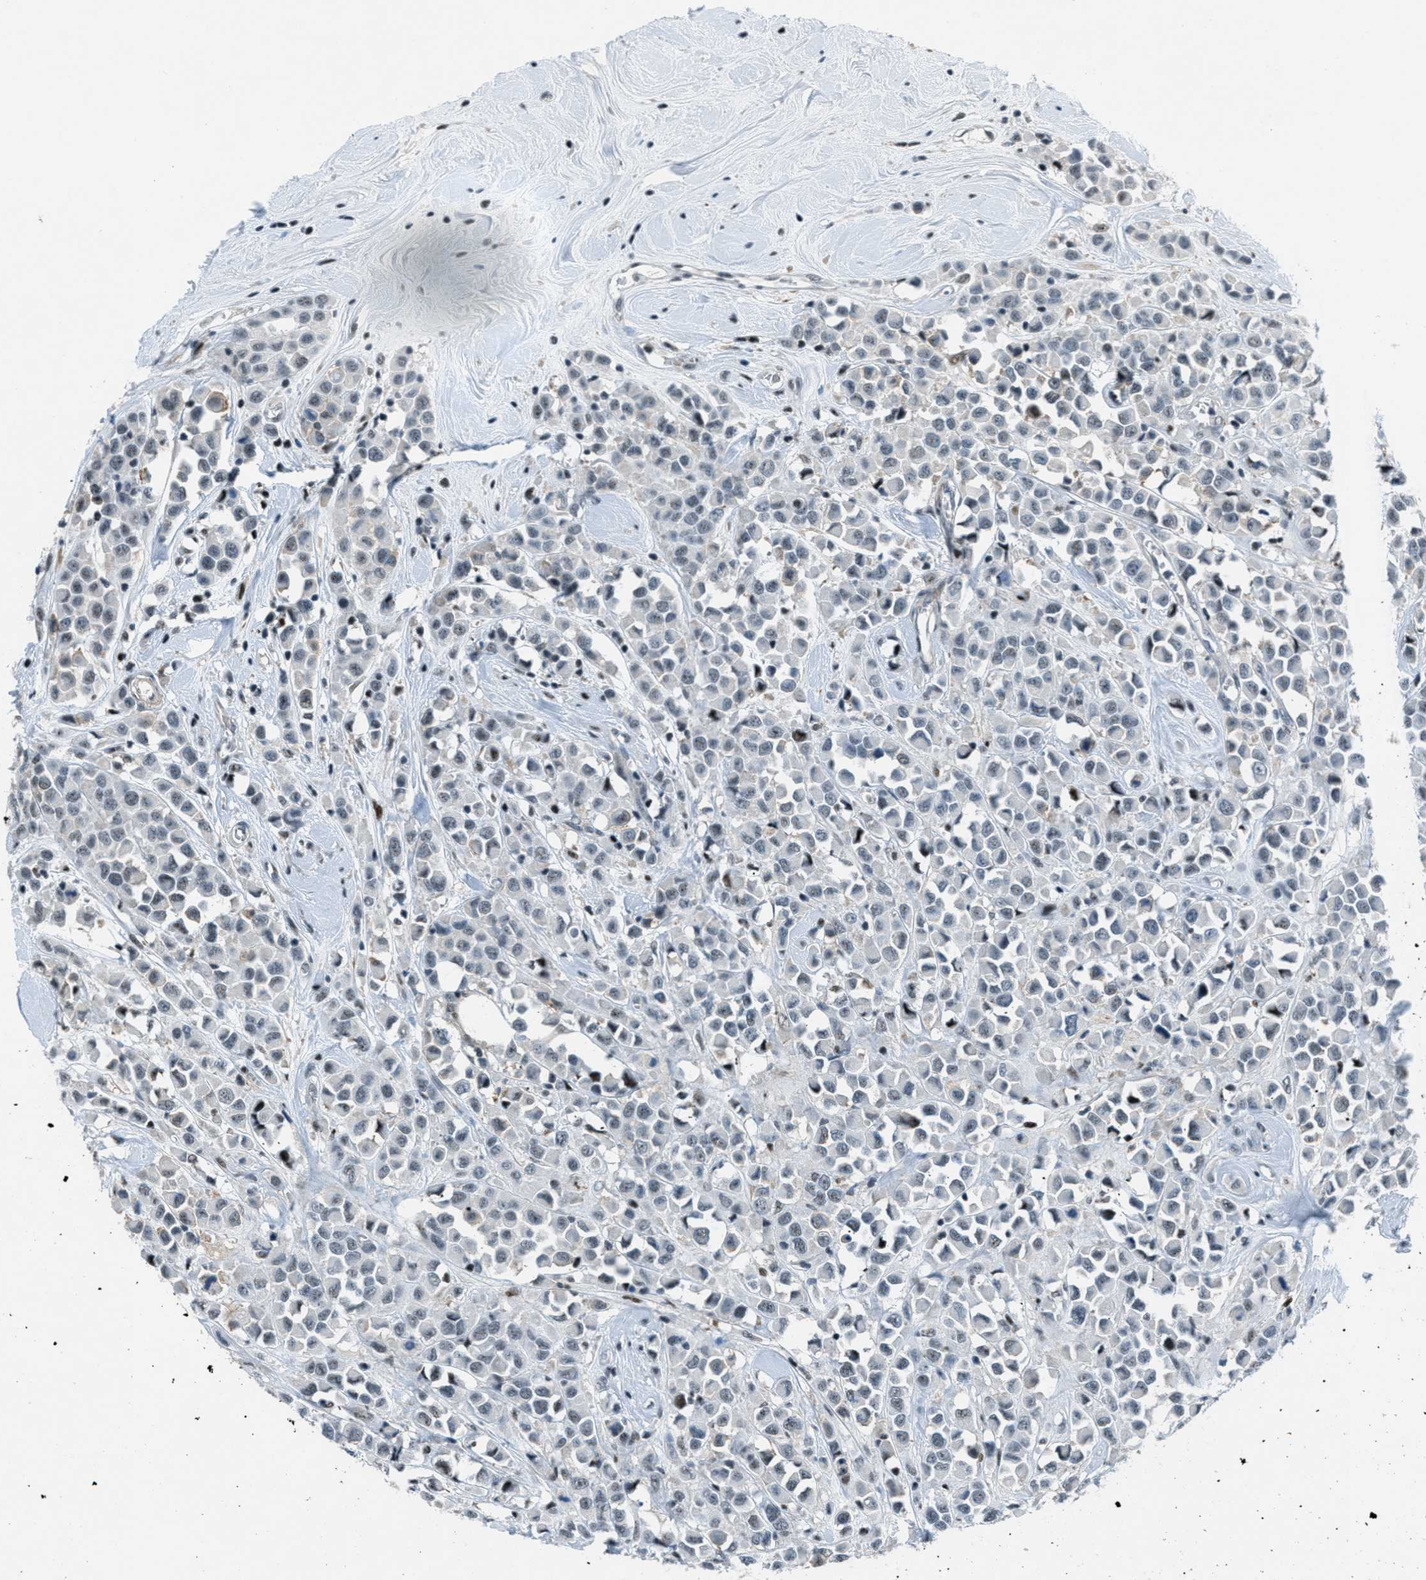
{"staining": {"intensity": "negative", "quantity": "none", "location": "none"}, "tissue": "breast cancer", "cell_type": "Tumor cells", "image_type": "cancer", "snomed": [{"axis": "morphology", "description": "Duct carcinoma"}, {"axis": "topography", "description": "Breast"}], "caption": "IHC histopathology image of intraductal carcinoma (breast) stained for a protein (brown), which shows no staining in tumor cells.", "gene": "ZDHHC23", "patient": {"sex": "female", "age": 61}}